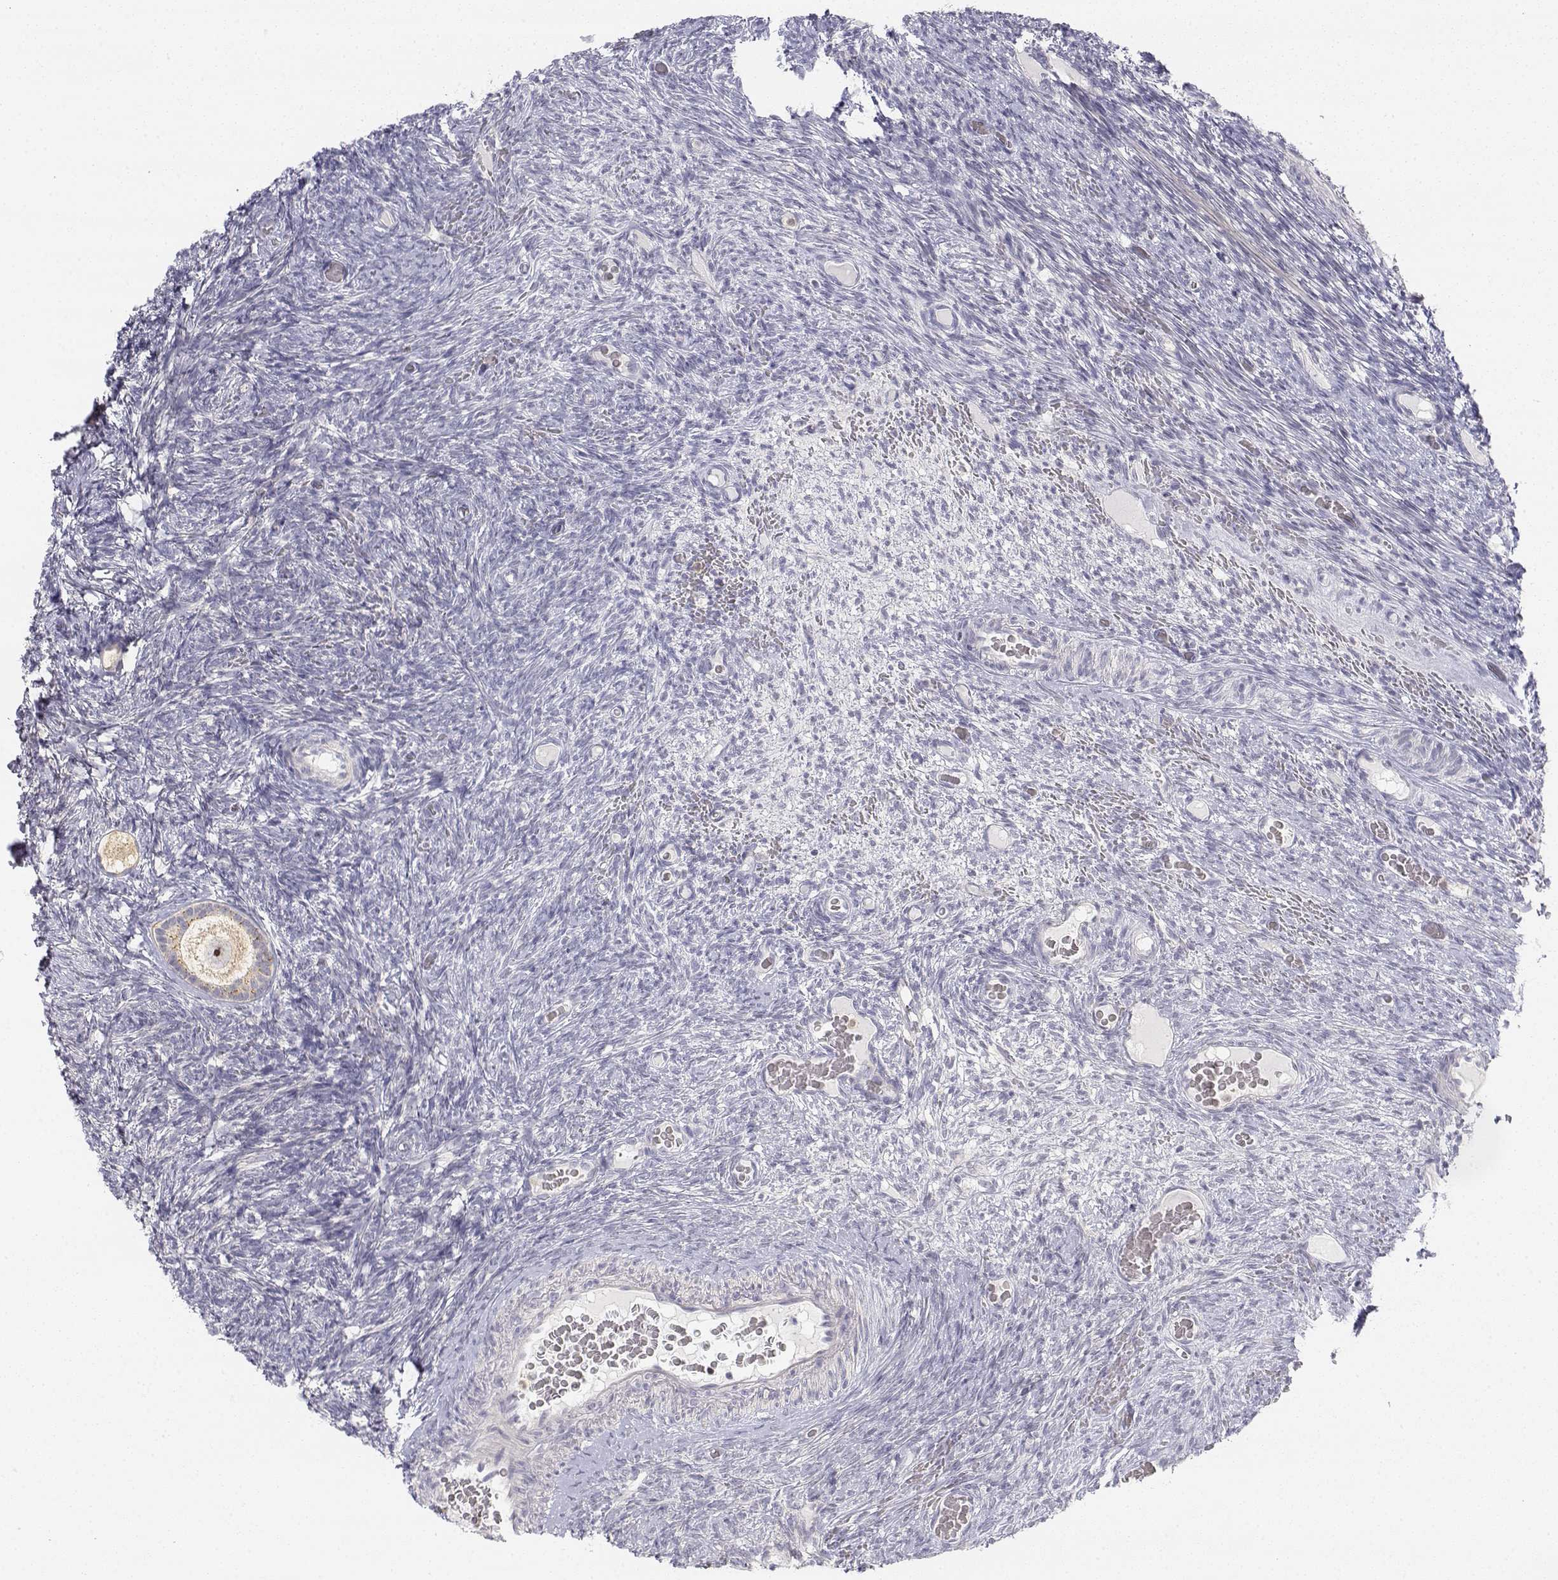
{"staining": {"intensity": "weak", "quantity": ">75%", "location": "cytoplasmic/membranous"}, "tissue": "ovary", "cell_type": "Follicle cells", "image_type": "normal", "snomed": [{"axis": "morphology", "description": "Normal tissue, NOS"}, {"axis": "topography", "description": "Ovary"}], "caption": "DAB (3,3'-diaminobenzidine) immunohistochemical staining of unremarkable human ovary shows weak cytoplasmic/membranous protein expression in approximately >75% of follicle cells.", "gene": "GLIPR1L2", "patient": {"sex": "female", "age": 34}}